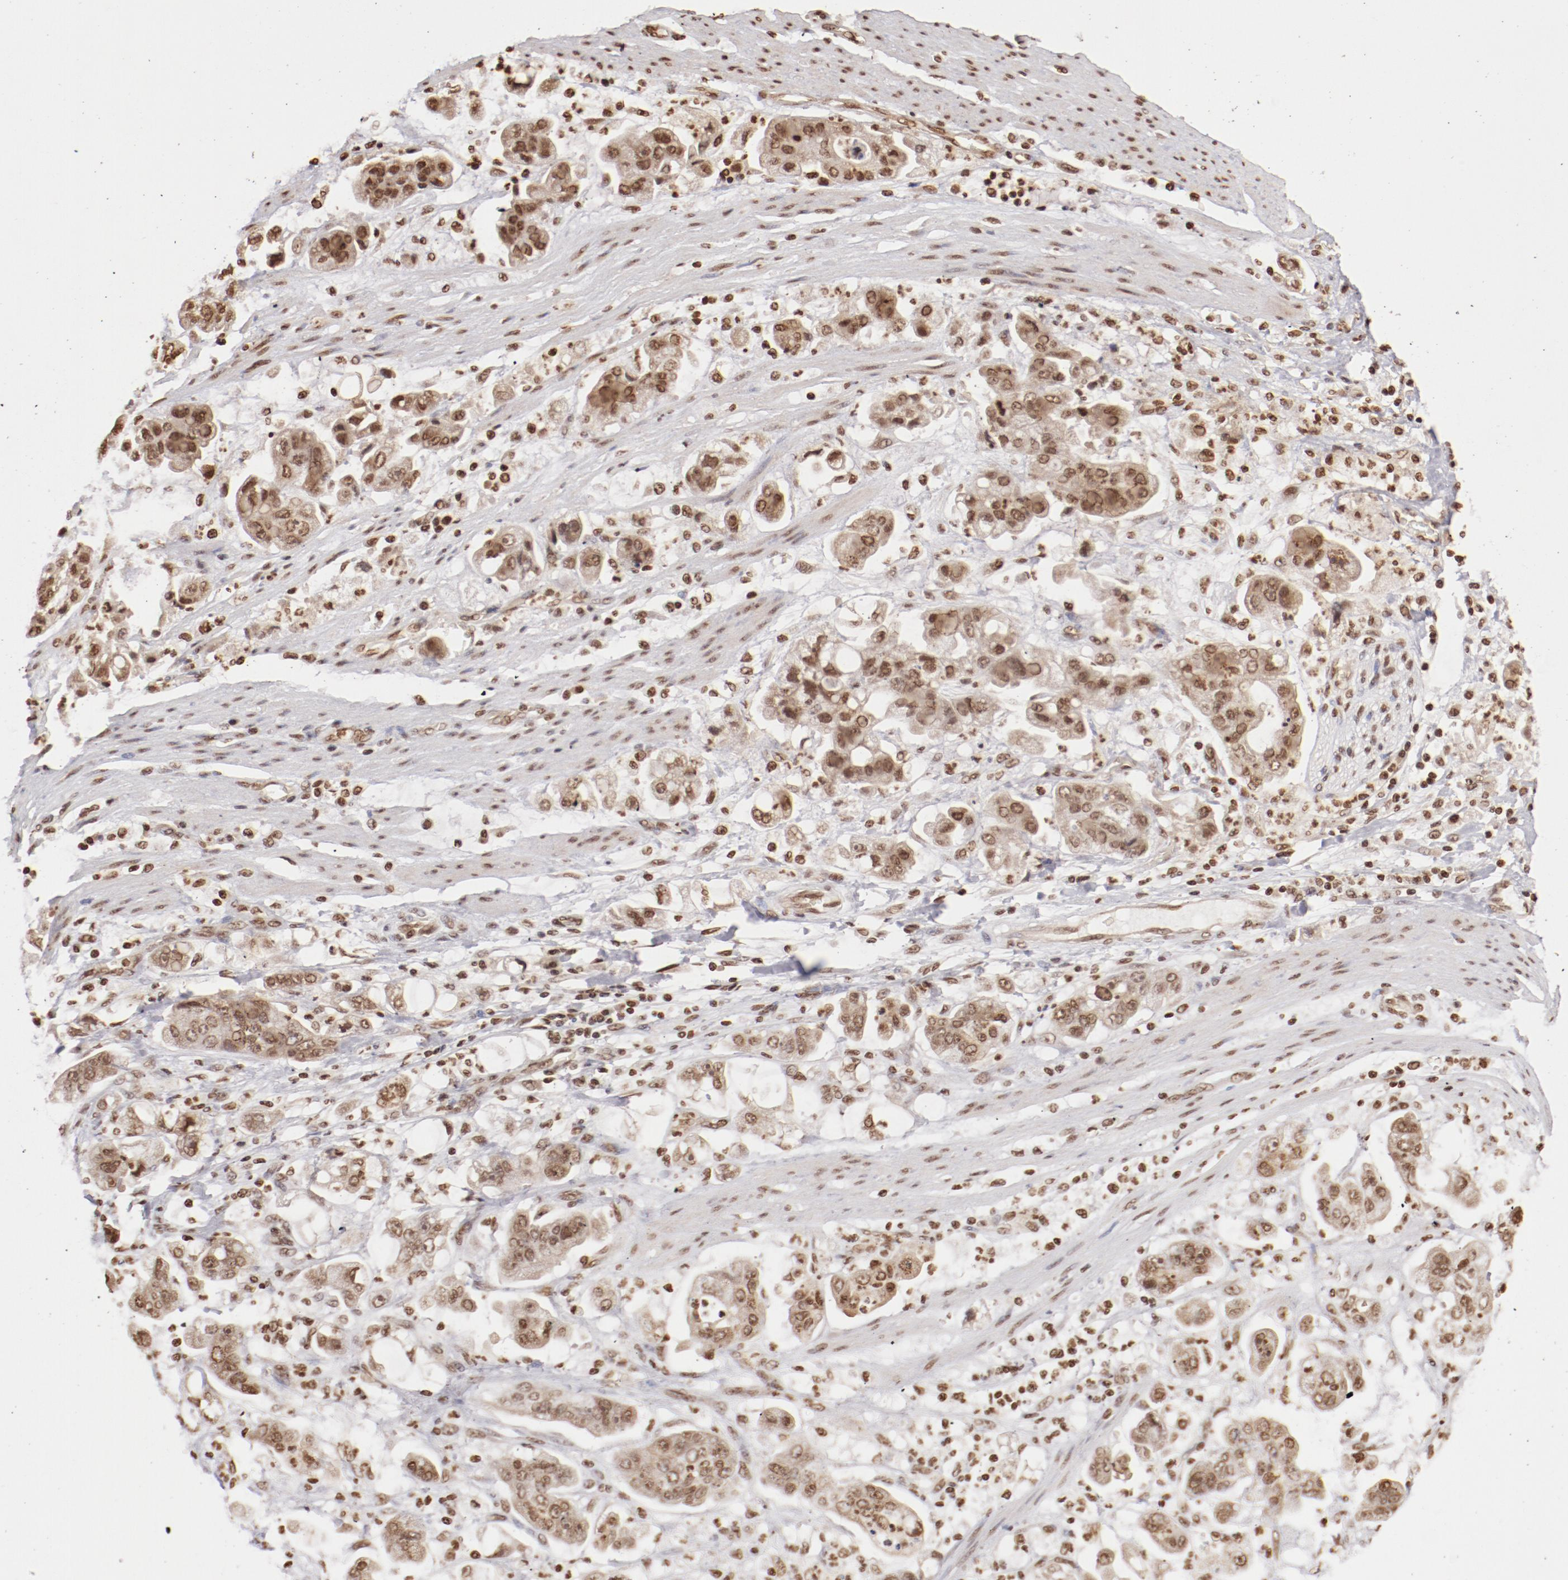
{"staining": {"intensity": "moderate", "quantity": ">75%", "location": "nuclear"}, "tissue": "stomach cancer", "cell_type": "Tumor cells", "image_type": "cancer", "snomed": [{"axis": "morphology", "description": "Adenocarcinoma, NOS"}, {"axis": "topography", "description": "Stomach"}], "caption": "Protein analysis of adenocarcinoma (stomach) tissue displays moderate nuclear staining in about >75% of tumor cells.", "gene": "ABL2", "patient": {"sex": "male", "age": 62}}